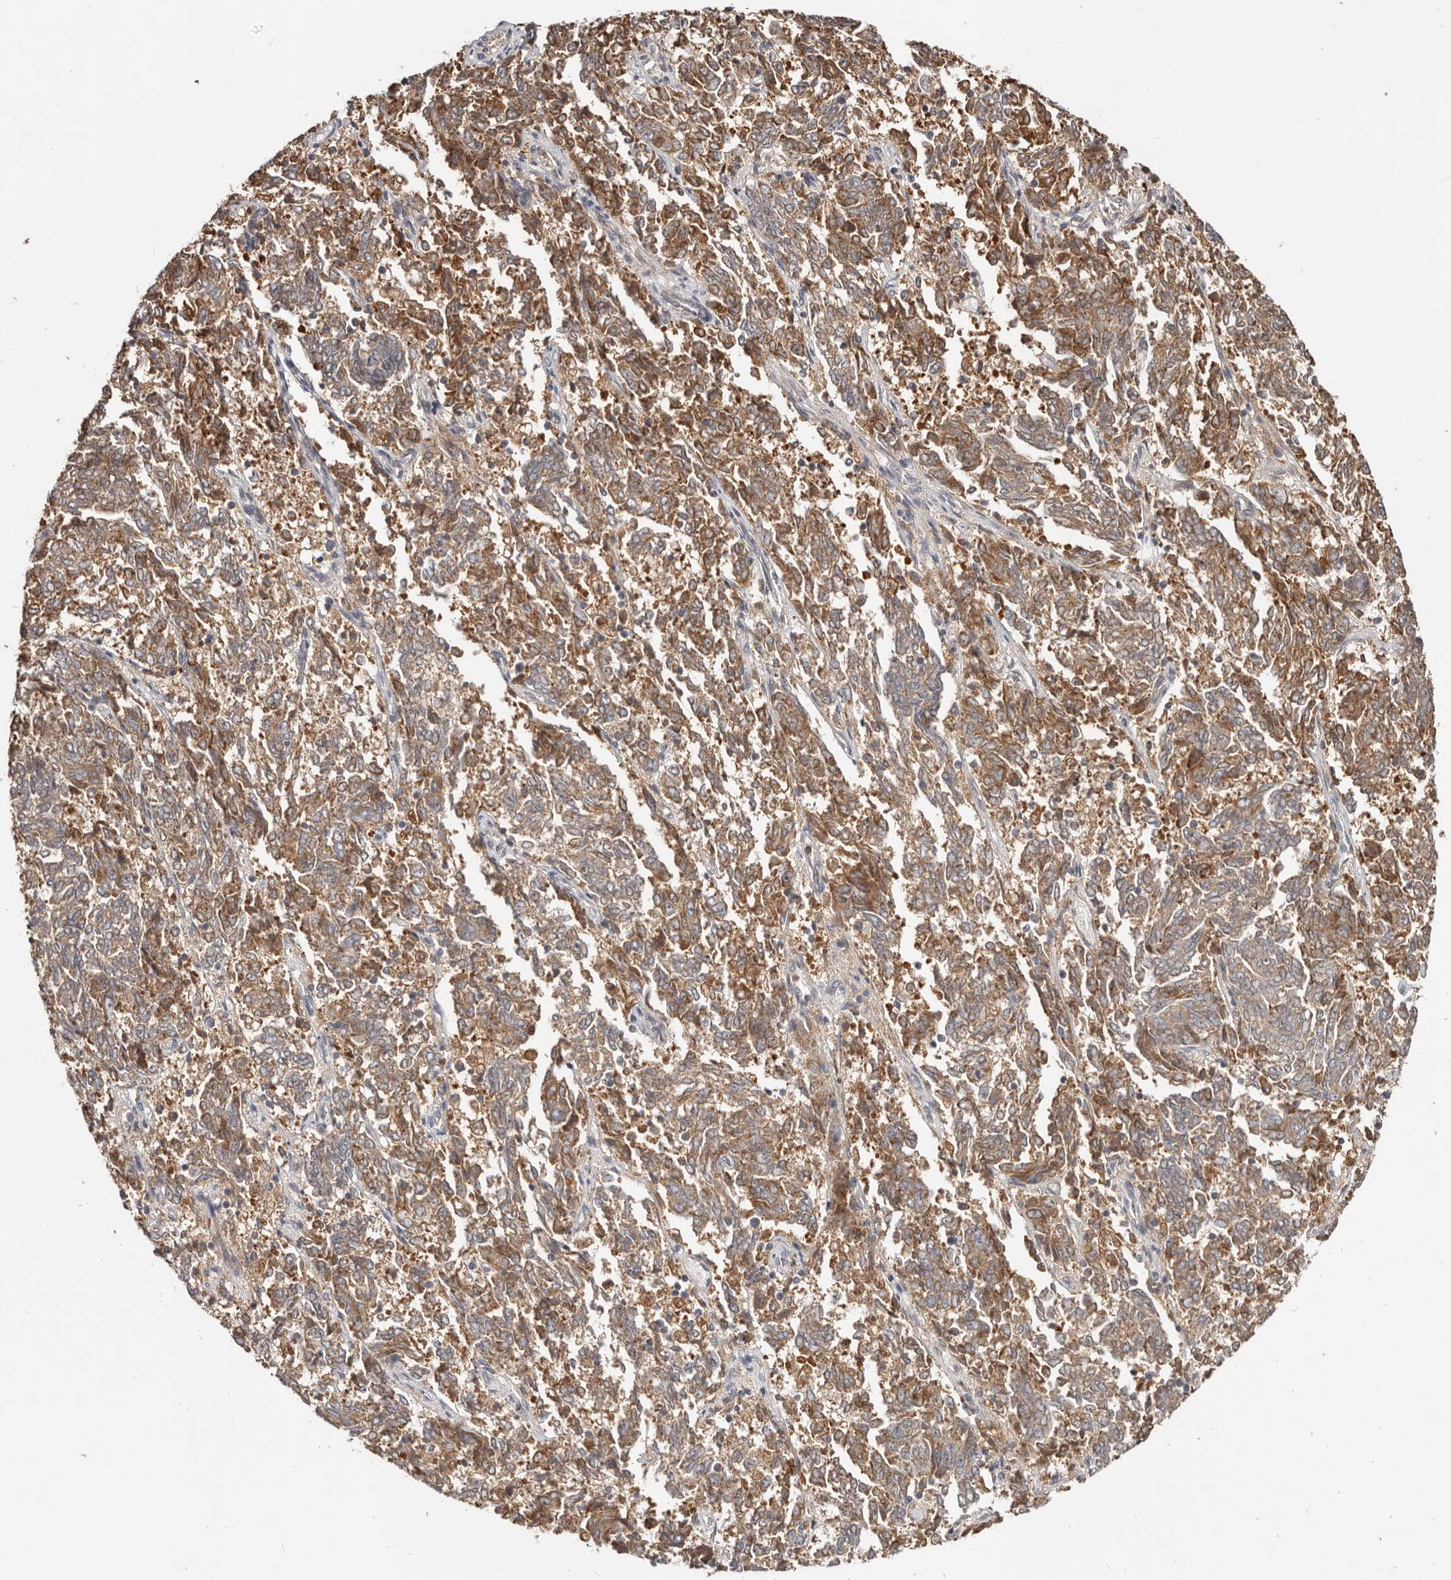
{"staining": {"intensity": "moderate", "quantity": ">75%", "location": "cytoplasmic/membranous"}, "tissue": "endometrial cancer", "cell_type": "Tumor cells", "image_type": "cancer", "snomed": [{"axis": "morphology", "description": "Adenocarcinoma, NOS"}, {"axis": "topography", "description": "Endometrium"}], "caption": "Moderate cytoplasmic/membranous protein expression is present in approximately >75% of tumor cells in adenocarcinoma (endometrial). Nuclei are stained in blue.", "gene": "PKIB", "patient": {"sex": "female", "age": 80}}